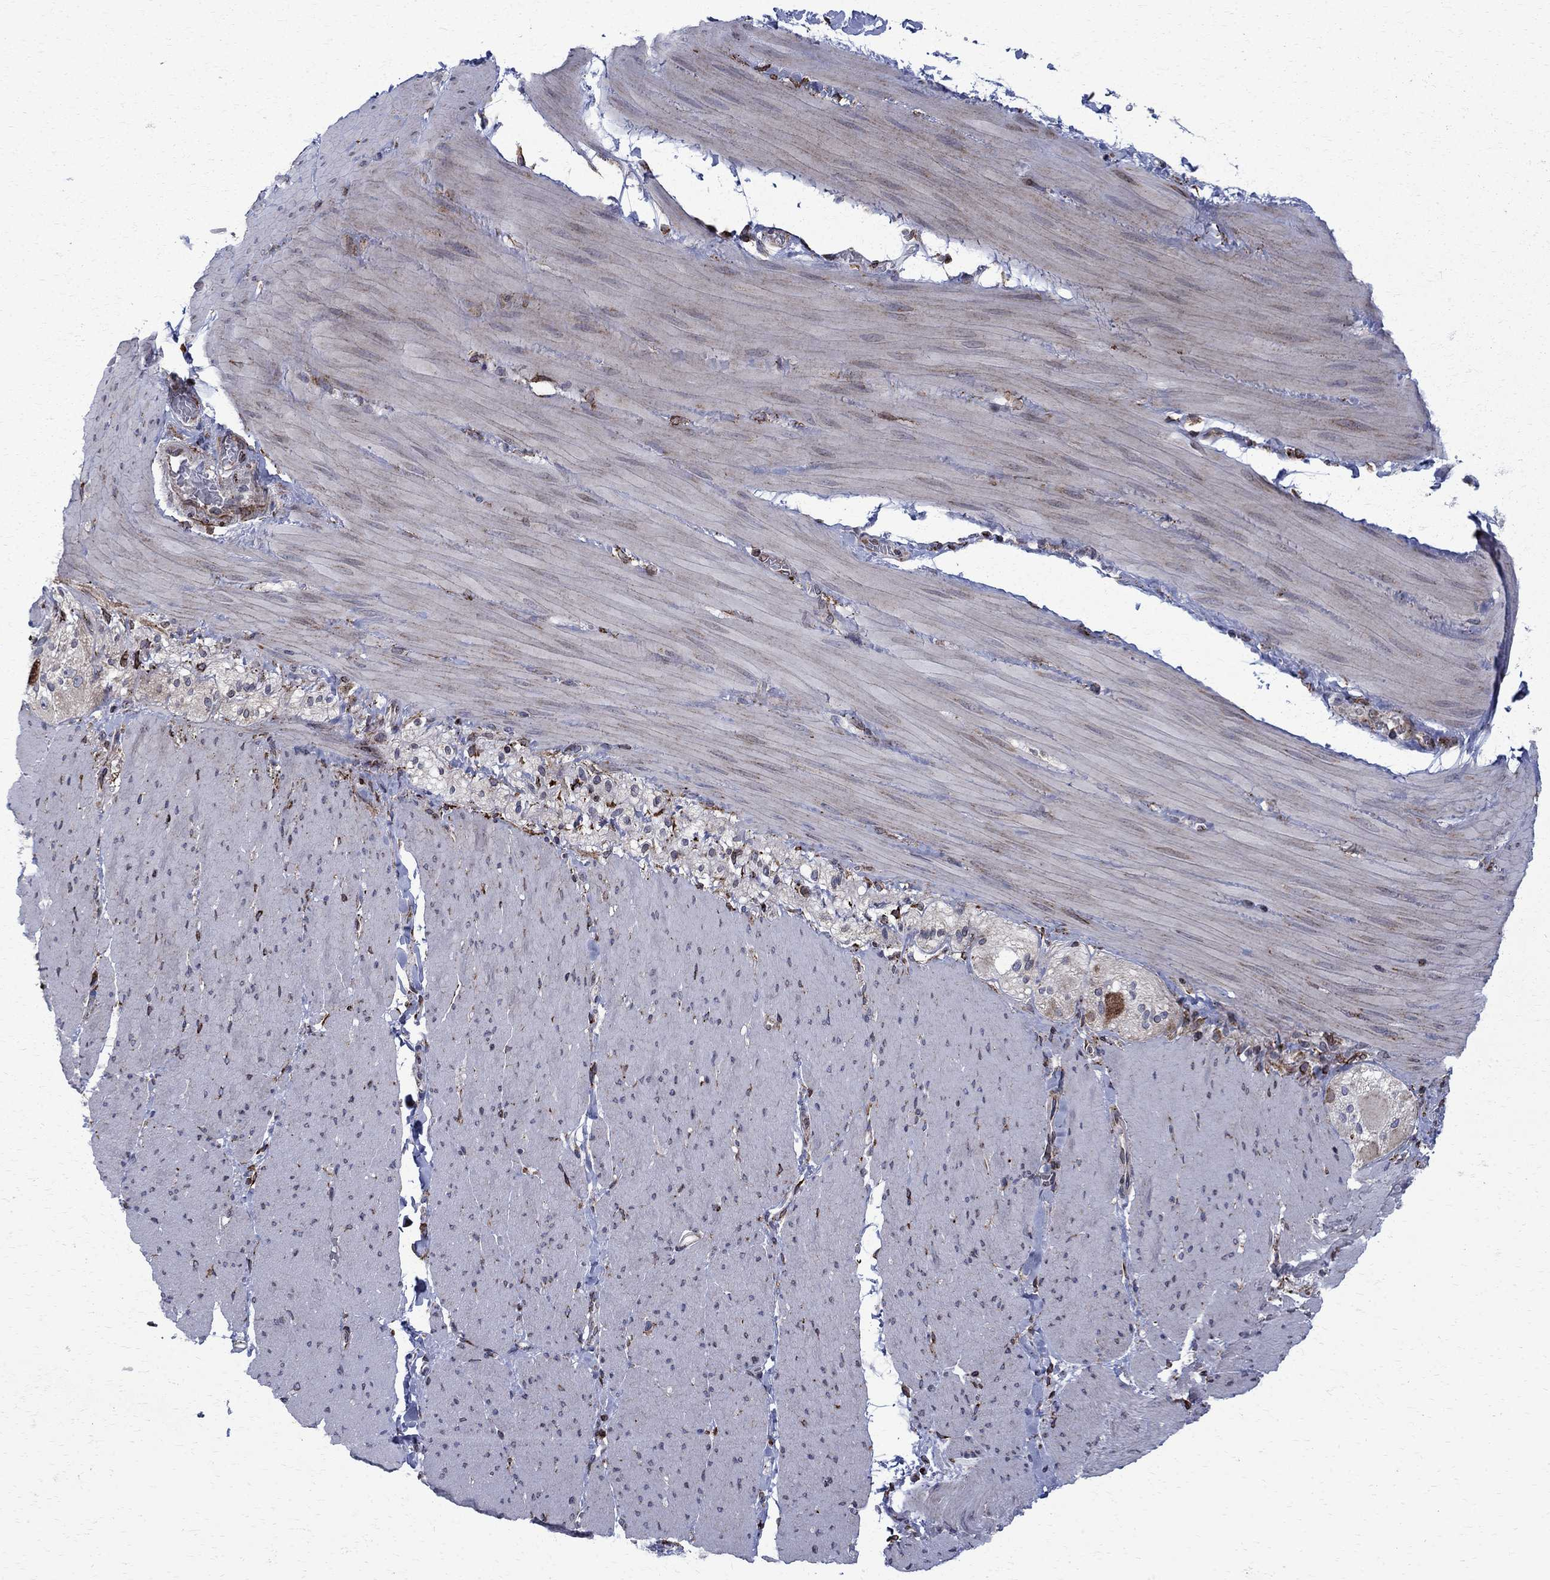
{"staining": {"intensity": "negative", "quantity": "none", "location": "none"}, "tissue": "adipose tissue", "cell_type": "Adipocytes", "image_type": "normal", "snomed": [{"axis": "morphology", "description": "Normal tissue, NOS"}, {"axis": "topography", "description": "Smooth muscle"}, {"axis": "topography", "description": "Duodenum"}, {"axis": "topography", "description": "Peripheral nerve tissue"}], "caption": "DAB immunohistochemical staining of unremarkable human adipose tissue exhibits no significant staining in adipocytes.", "gene": "CAB39L", "patient": {"sex": "female", "age": 61}}